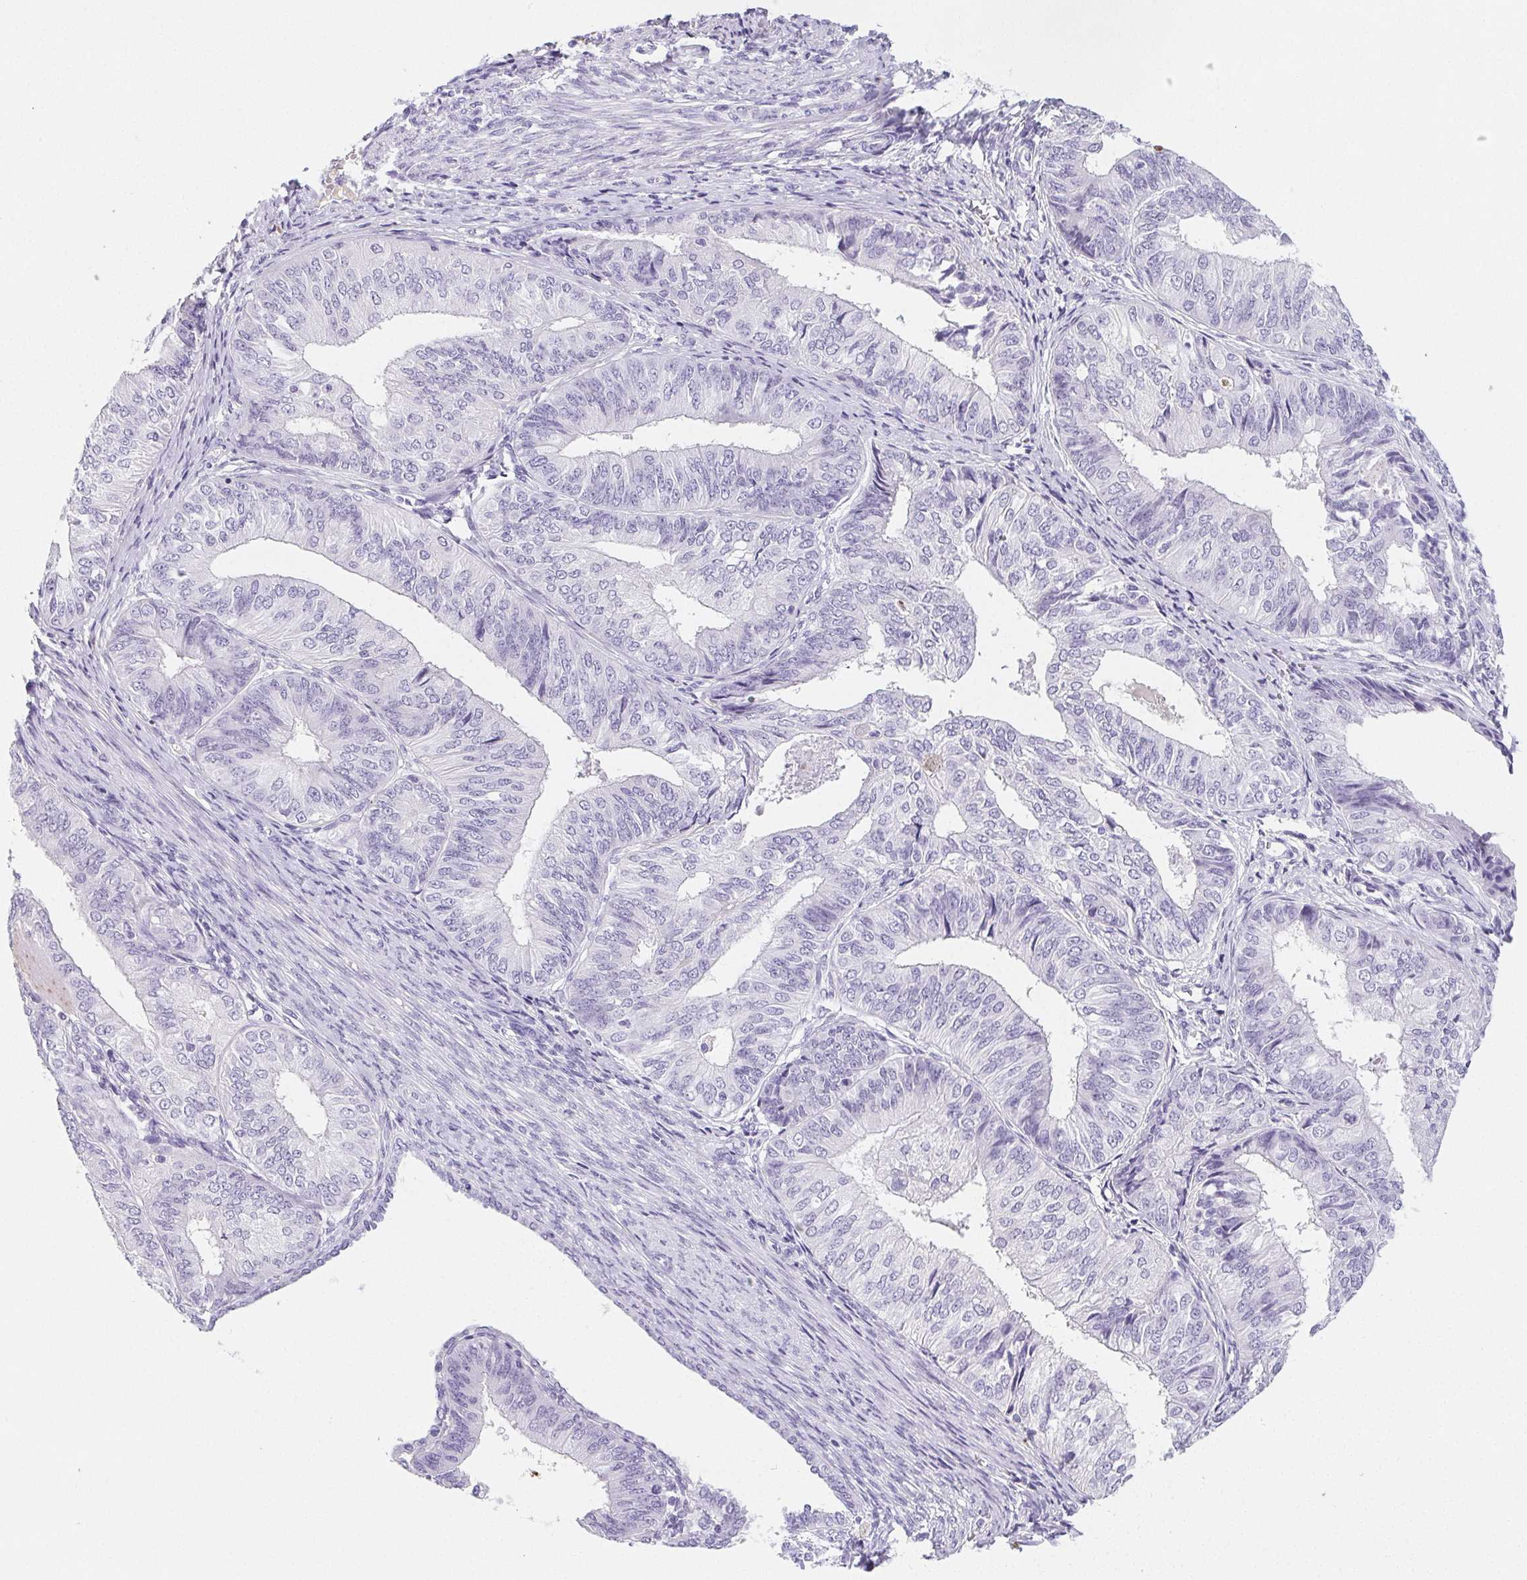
{"staining": {"intensity": "negative", "quantity": "none", "location": "none"}, "tissue": "endometrial cancer", "cell_type": "Tumor cells", "image_type": "cancer", "snomed": [{"axis": "morphology", "description": "Adenocarcinoma, NOS"}, {"axis": "topography", "description": "Endometrium"}], "caption": "Protein analysis of adenocarcinoma (endometrial) exhibits no significant positivity in tumor cells. (DAB (3,3'-diaminobenzidine) immunohistochemistry, high magnification).", "gene": "VTN", "patient": {"sex": "female", "age": 58}}